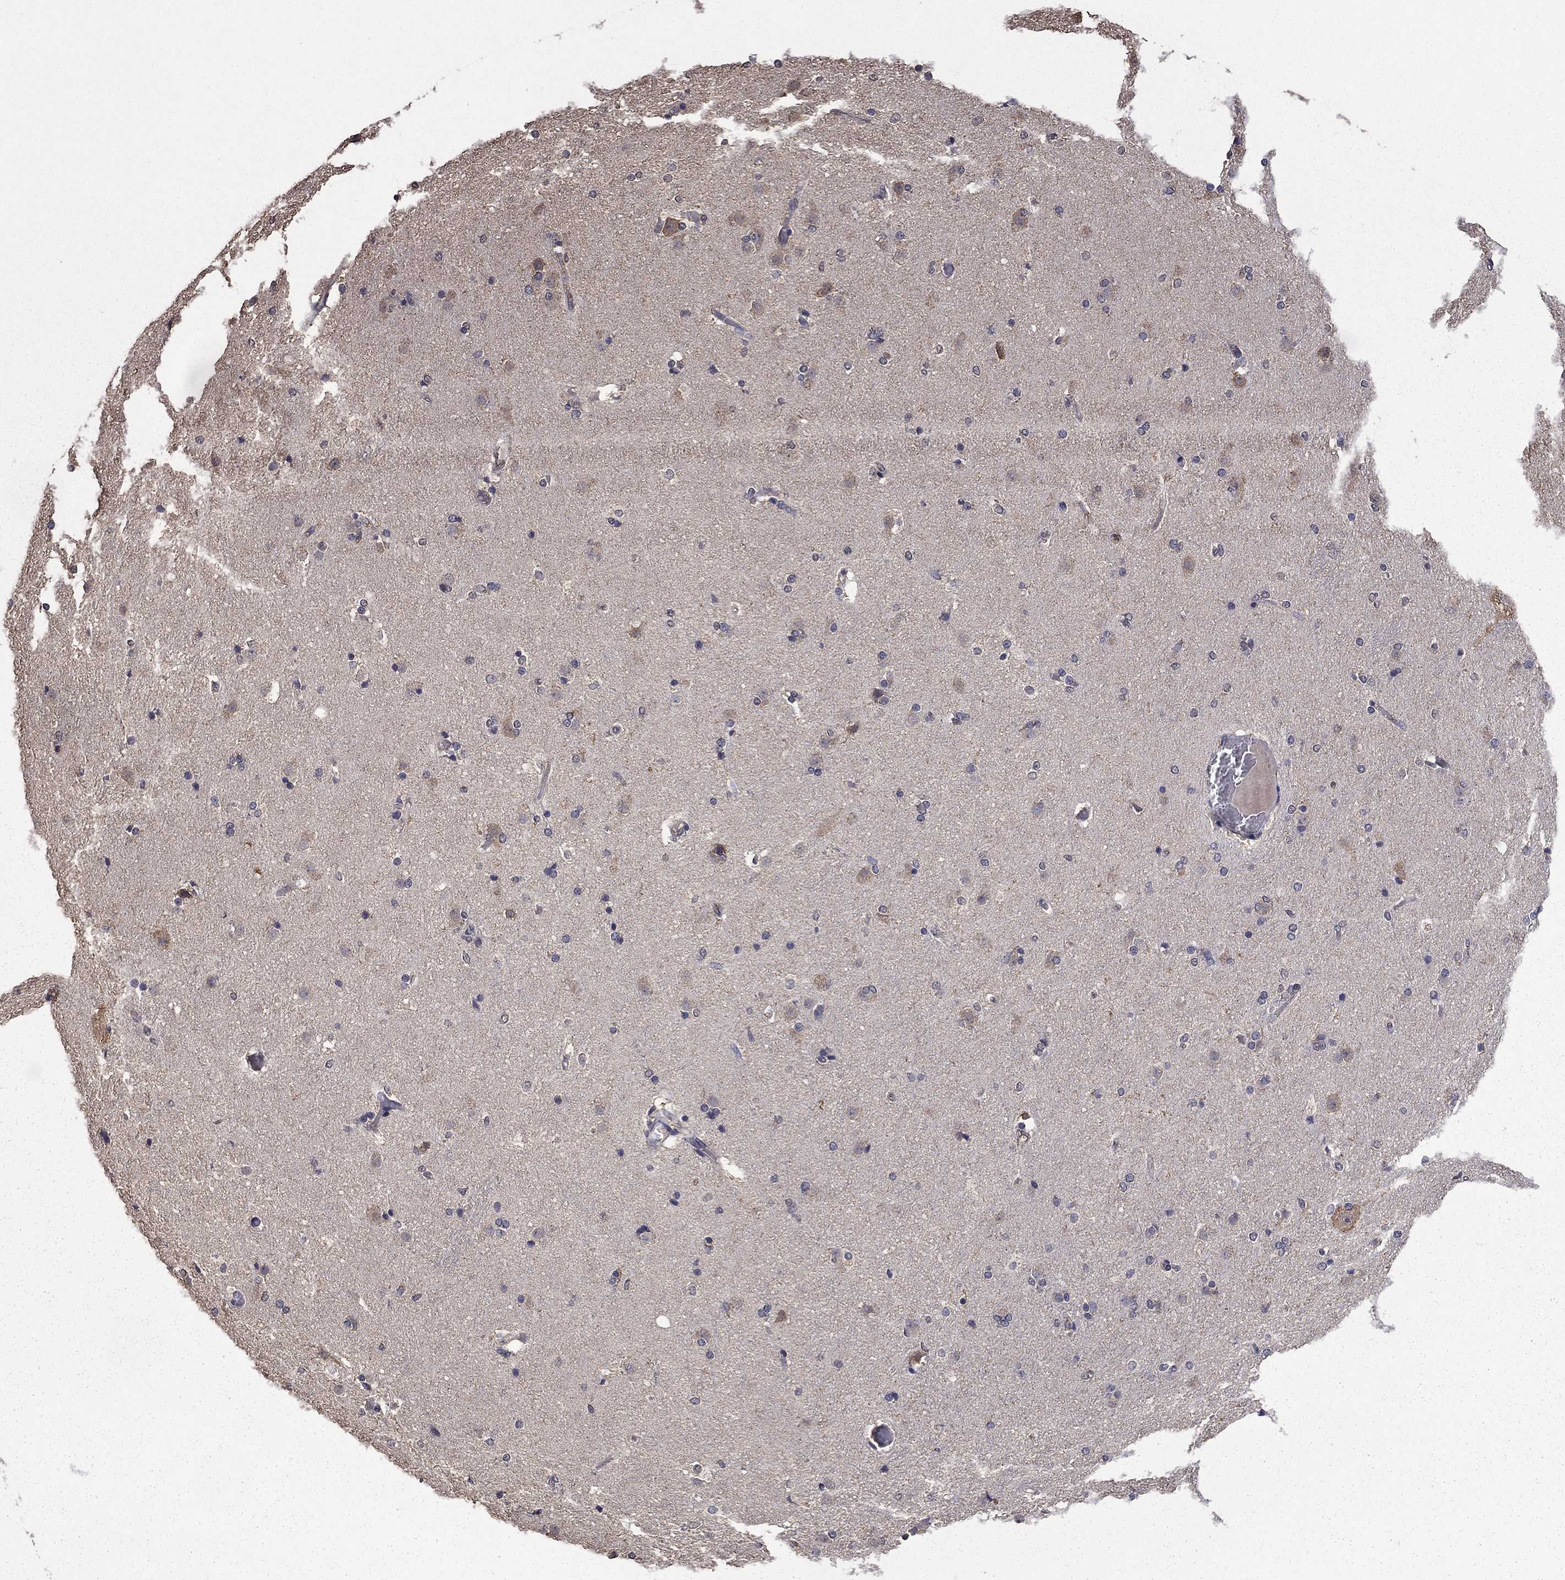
{"staining": {"intensity": "negative", "quantity": "none", "location": "none"}, "tissue": "caudate", "cell_type": "Glial cells", "image_type": "normal", "snomed": [{"axis": "morphology", "description": "Normal tissue, NOS"}, {"axis": "topography", "description": "Lateral ventricle wall"}], "caption": "This micrograph is of unremarkable caudate stained with IHC to label a protein in brown with the nuclei are counter-stained blue. There is no expression in glial cells.", "gene": "MFAP3L", "patient": {"sex": "female", "age": 71}}